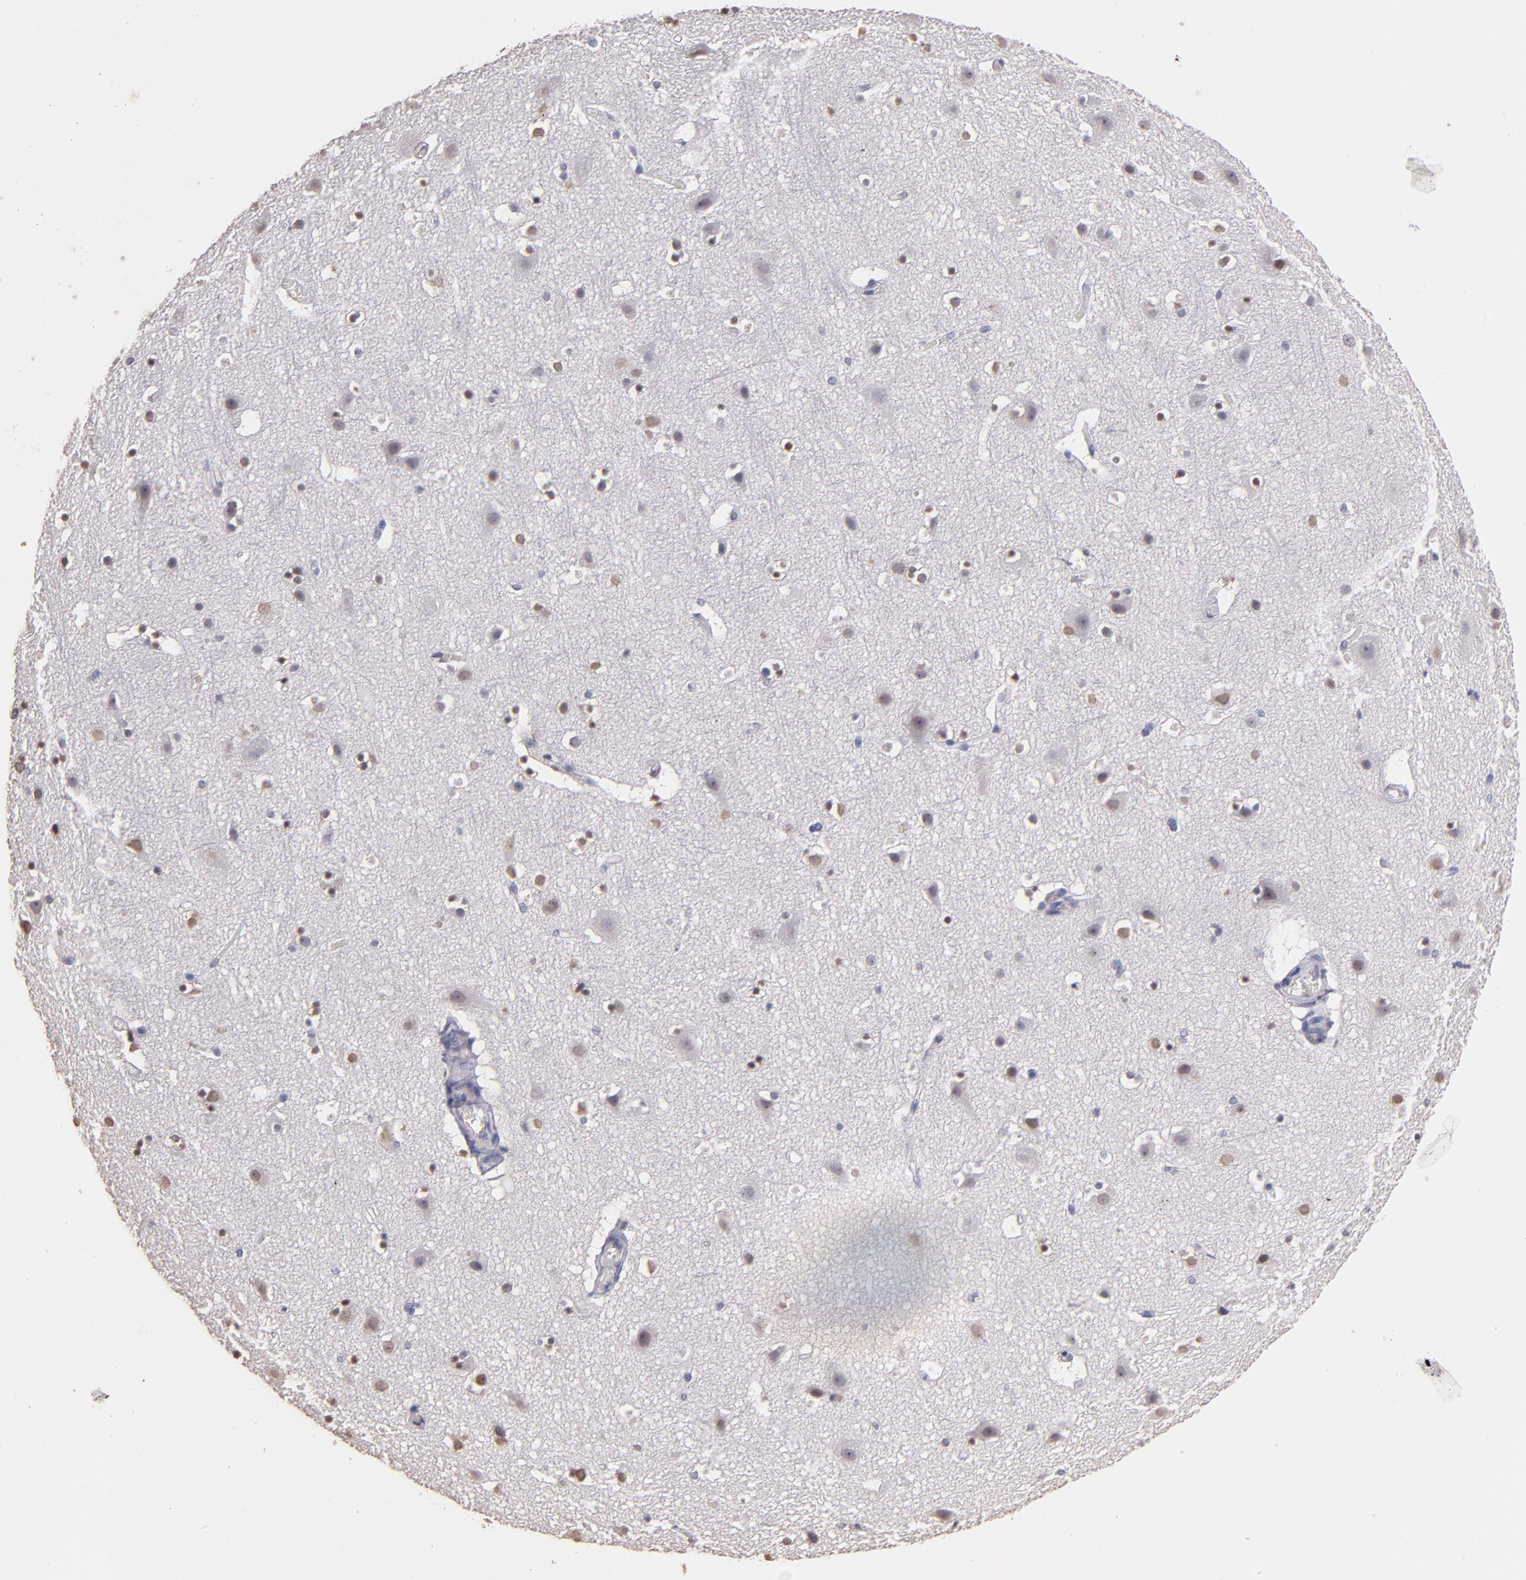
{"staining": {"intensity": "negative", "quantity": "none", "location": "none"}, "tissue": "cerebral cortex", "cell_type": "Endothelial cells", "image_type": "normal", "snomed": [{"axis": "morphology", "description": "Normal tissue, NOS"}, {"axis": "topography", "description": "Cerebral cortex"}], "caption": "Human cerebral cortex stained for a protein using immunohistochemistry (IHC) reveals no expression in endothelial cells.", "gene": "SOX10", "patient": {"sex": "male", "age": 45}}